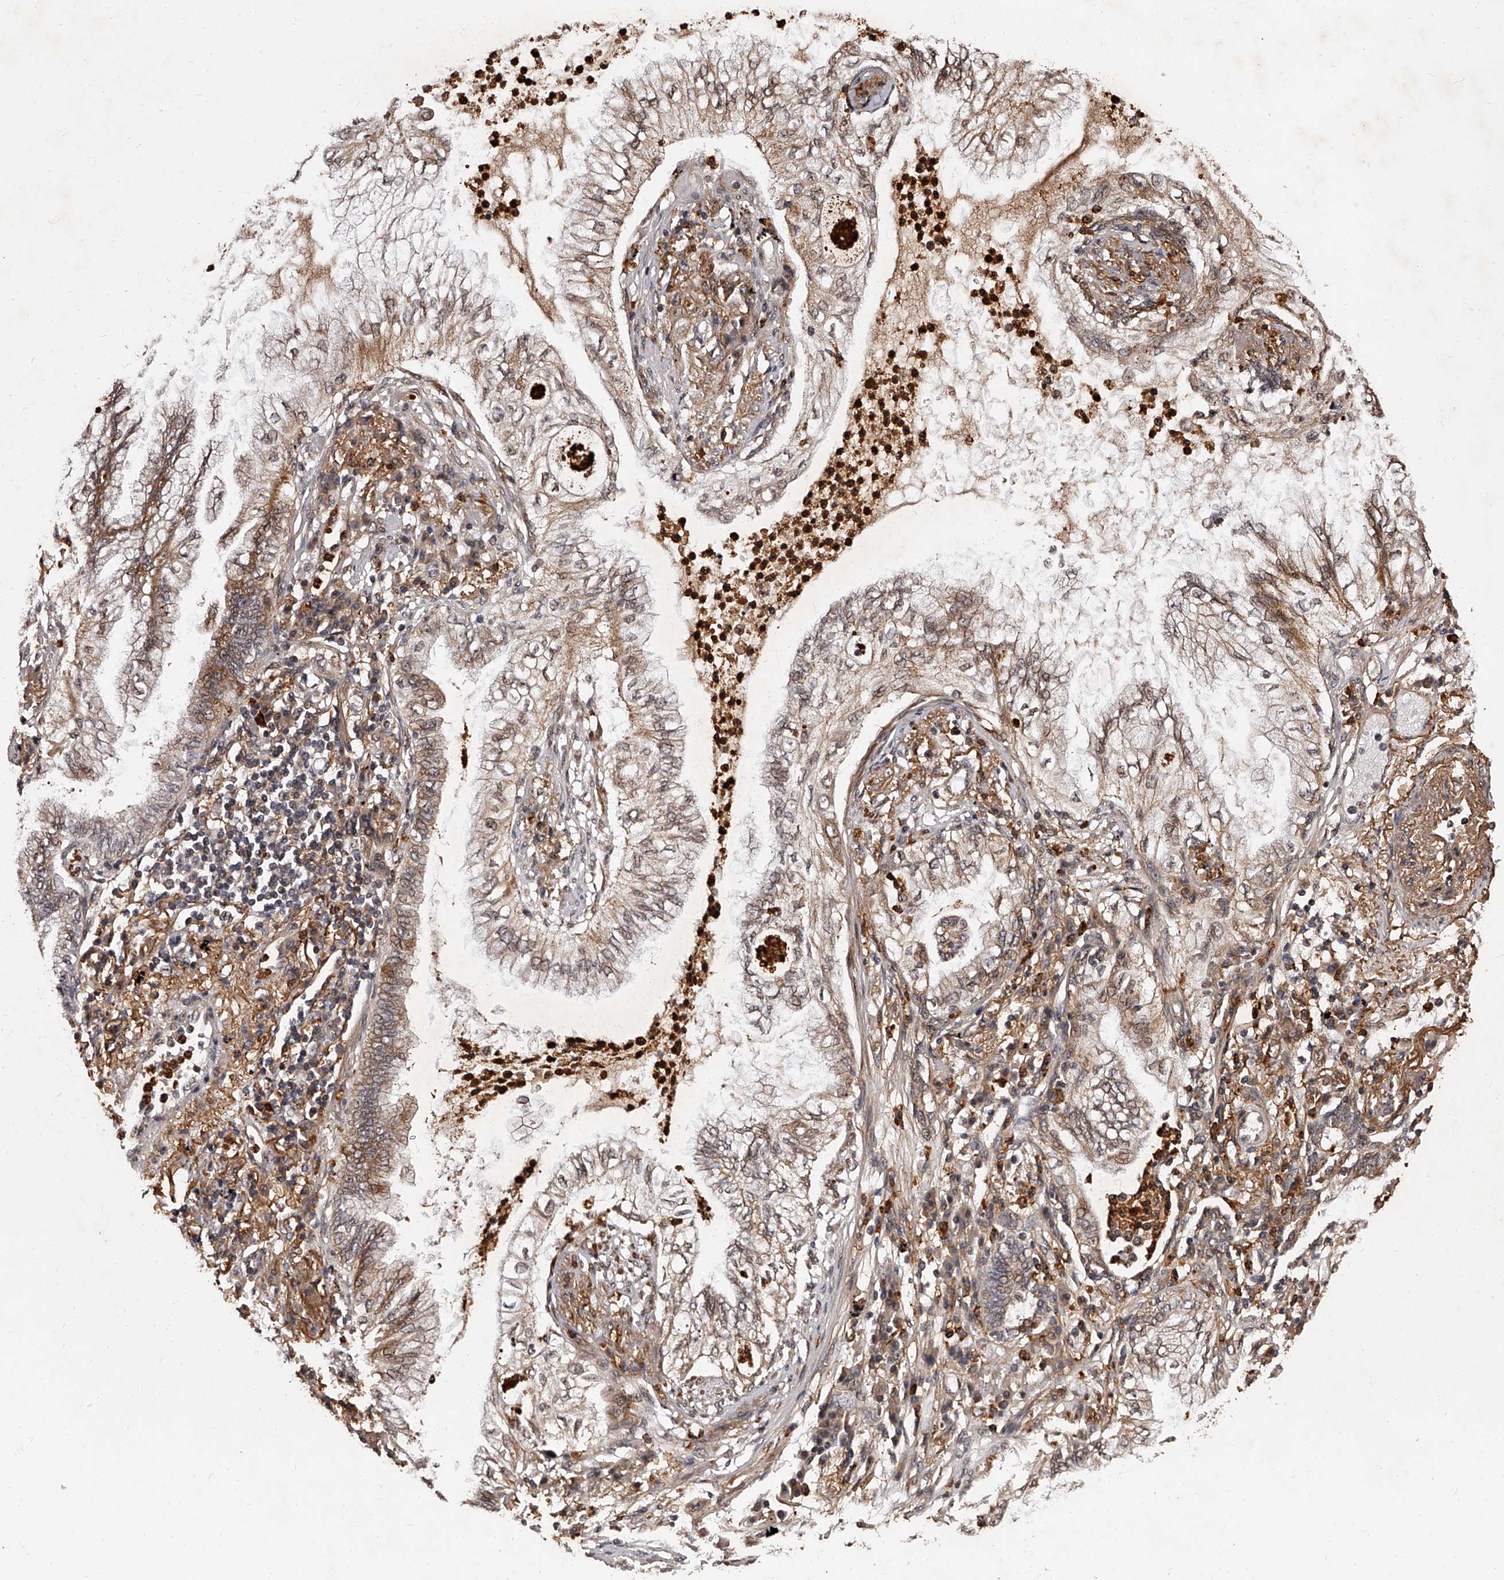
{"staining": {"intensity": "weak", "quantity": ">75%", "location": "cytoplasmic/membranous,nuclear"}, "tissue": "lung cancer", "cell_type": "Tumor cells", "image_type": "cancer", "snomed": [{"axis": "morphology", "description": "Normal tissue, NOS"}, {"axis": "morphology", "description": "Adenocarcinoma, NOS"}, {"axis": "topography", "description": "Bronchus"}, {"axis": "topography", "description": "Lung"}], "caption": "A low amount of weak cytoplasmic/membranous and nuclear positivity is identified in about >75% of tumor cells in adenocarcinoma (lung) tissue. (DAB IHC with brightfield microscopy, high magnification).", "gene": "RSC1A1", "patient": {"sex": "female", "age": 70}}